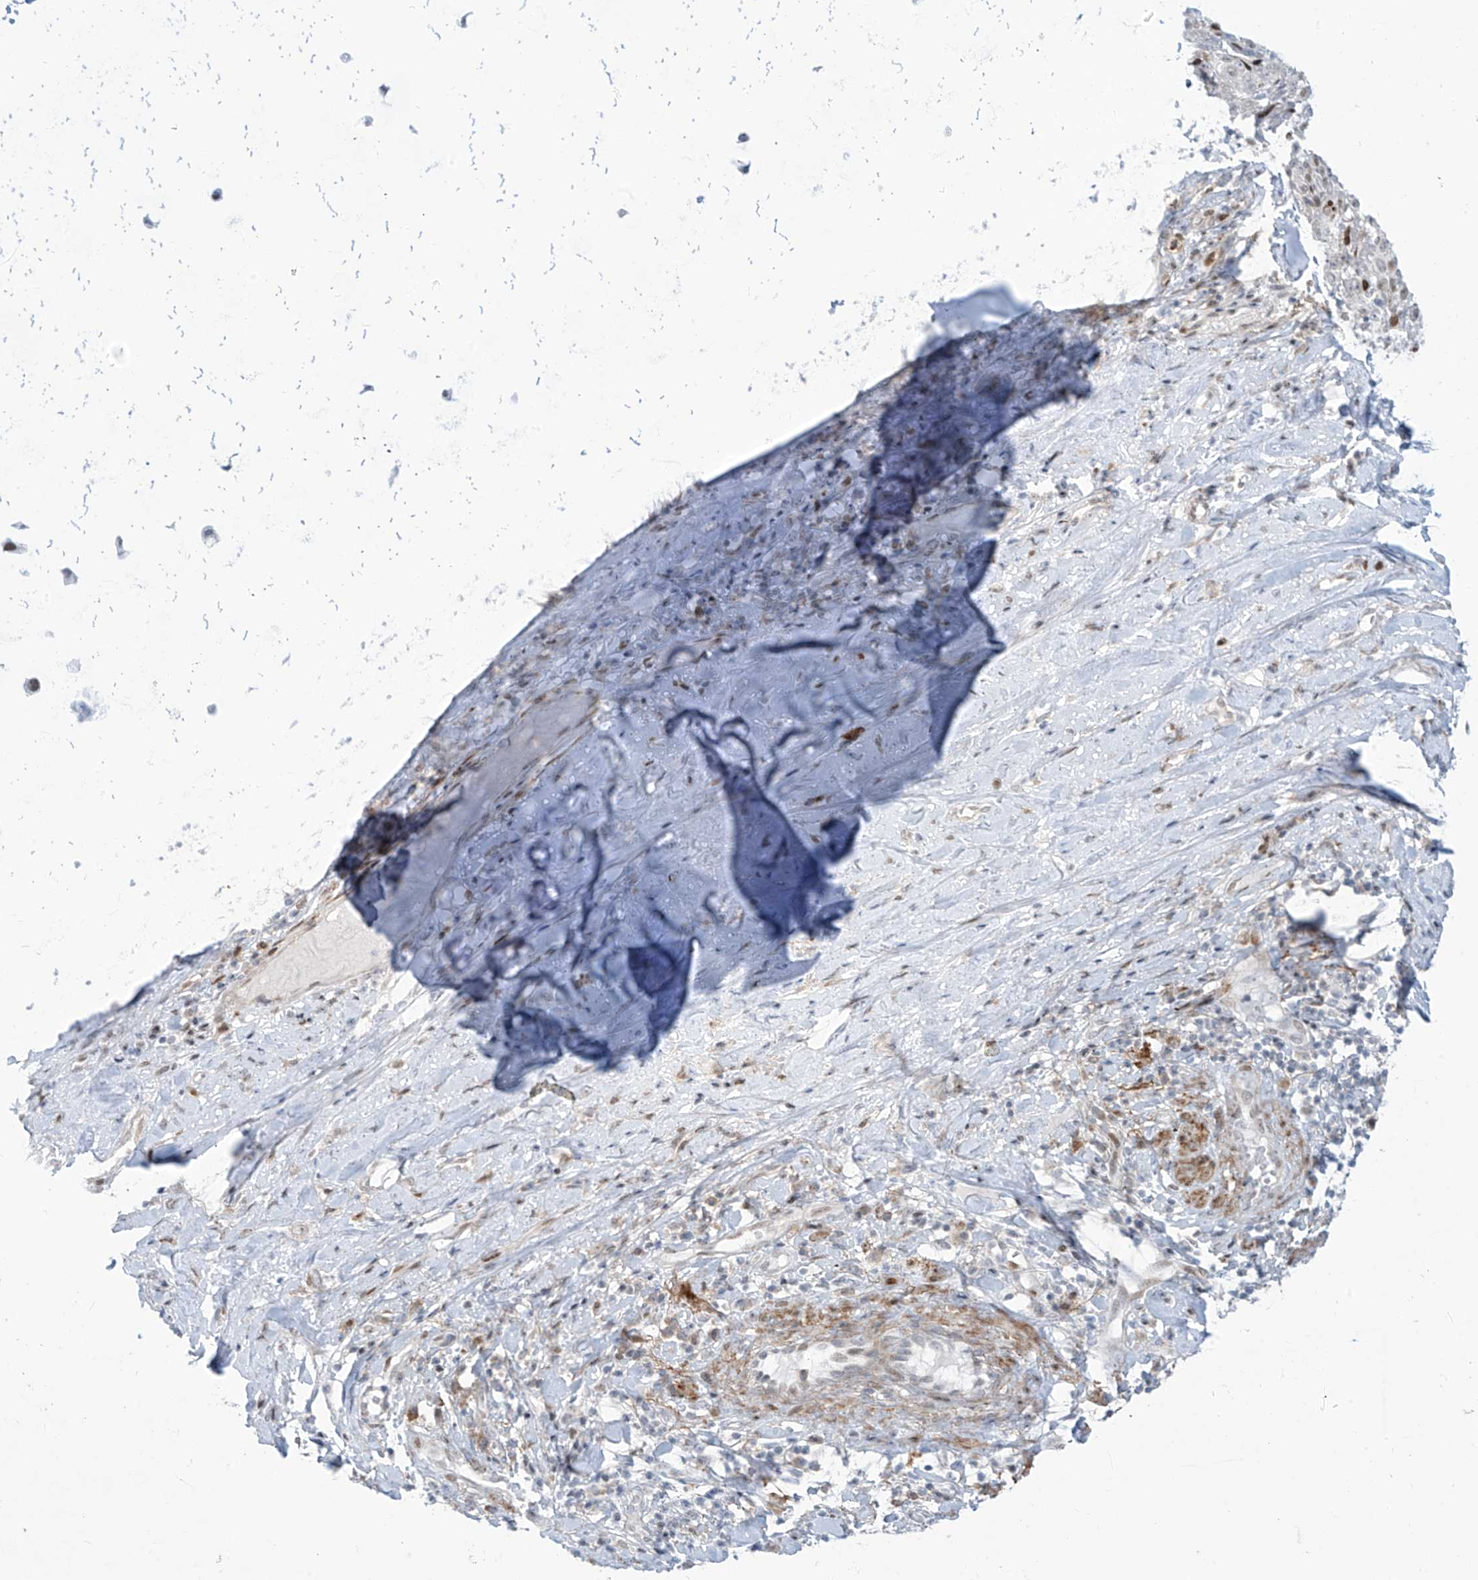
{"staining": {"intensity": "negative", "quantity": "none", "location": "none"}, "tissue": "adipose tissue", "cell_type": "Adipocytes", "image_type": "normal", "snomed": [{"axis": "morphology", "description": "Normal tissue, NOS"}, {"axis": "morphology", "description": "Basal cell carcinoma"}, {"axis": "topography", "description": "Cartilage tissue"}, {"axis": "topography", "description": "Nasopharynx"}, {"axis": "topography", "description": "Oral tissue"}], "caption": "The immunohistochemistry photomicrograph has no significant expression in adipocytes of adipose tissue. The staining was performed using DAB to visualize the protein expression in brown, while the nuclei were stained in blue with hematoxylin (Magnification: 20x).", "gene": "LIN9", "patient": {"sex": "female", "age": 77}}